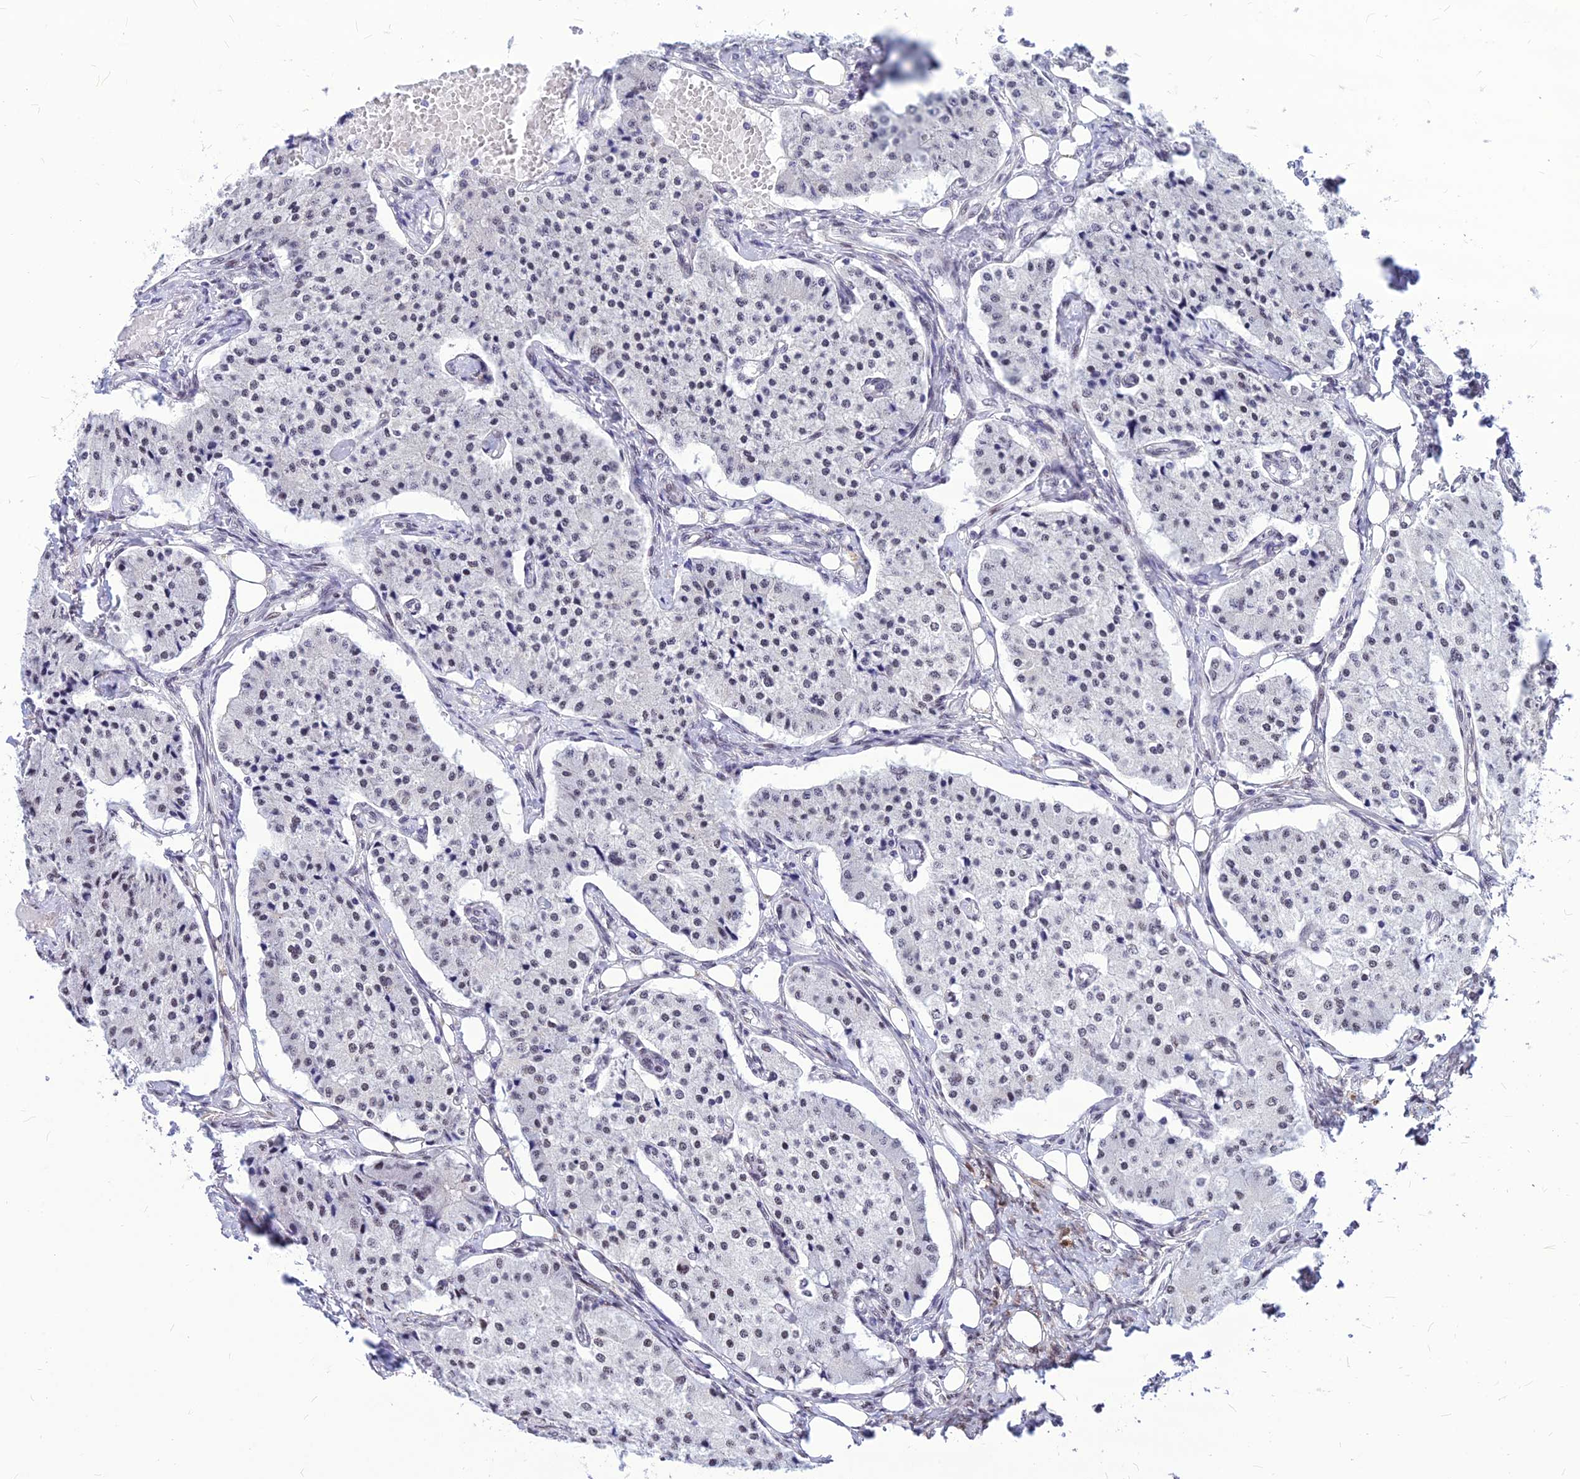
{"staining": {"intensity": "negative", "quantity": "none", "location": "none"}, "tissue": "carcinoid", "cell_type": "Tumor cells", "image_type": "cancer", "snomed": [{"axis": "morphology", "description": "Carcinoid, malignant, NOS"}, {"axis": "topography", "description": "Colon"}], "caption": "Image shows no protein expression in tumor cells of carcinoid tissue.", "gene": "KCTD13", "patient": {"sex": "female", "age": 52}}